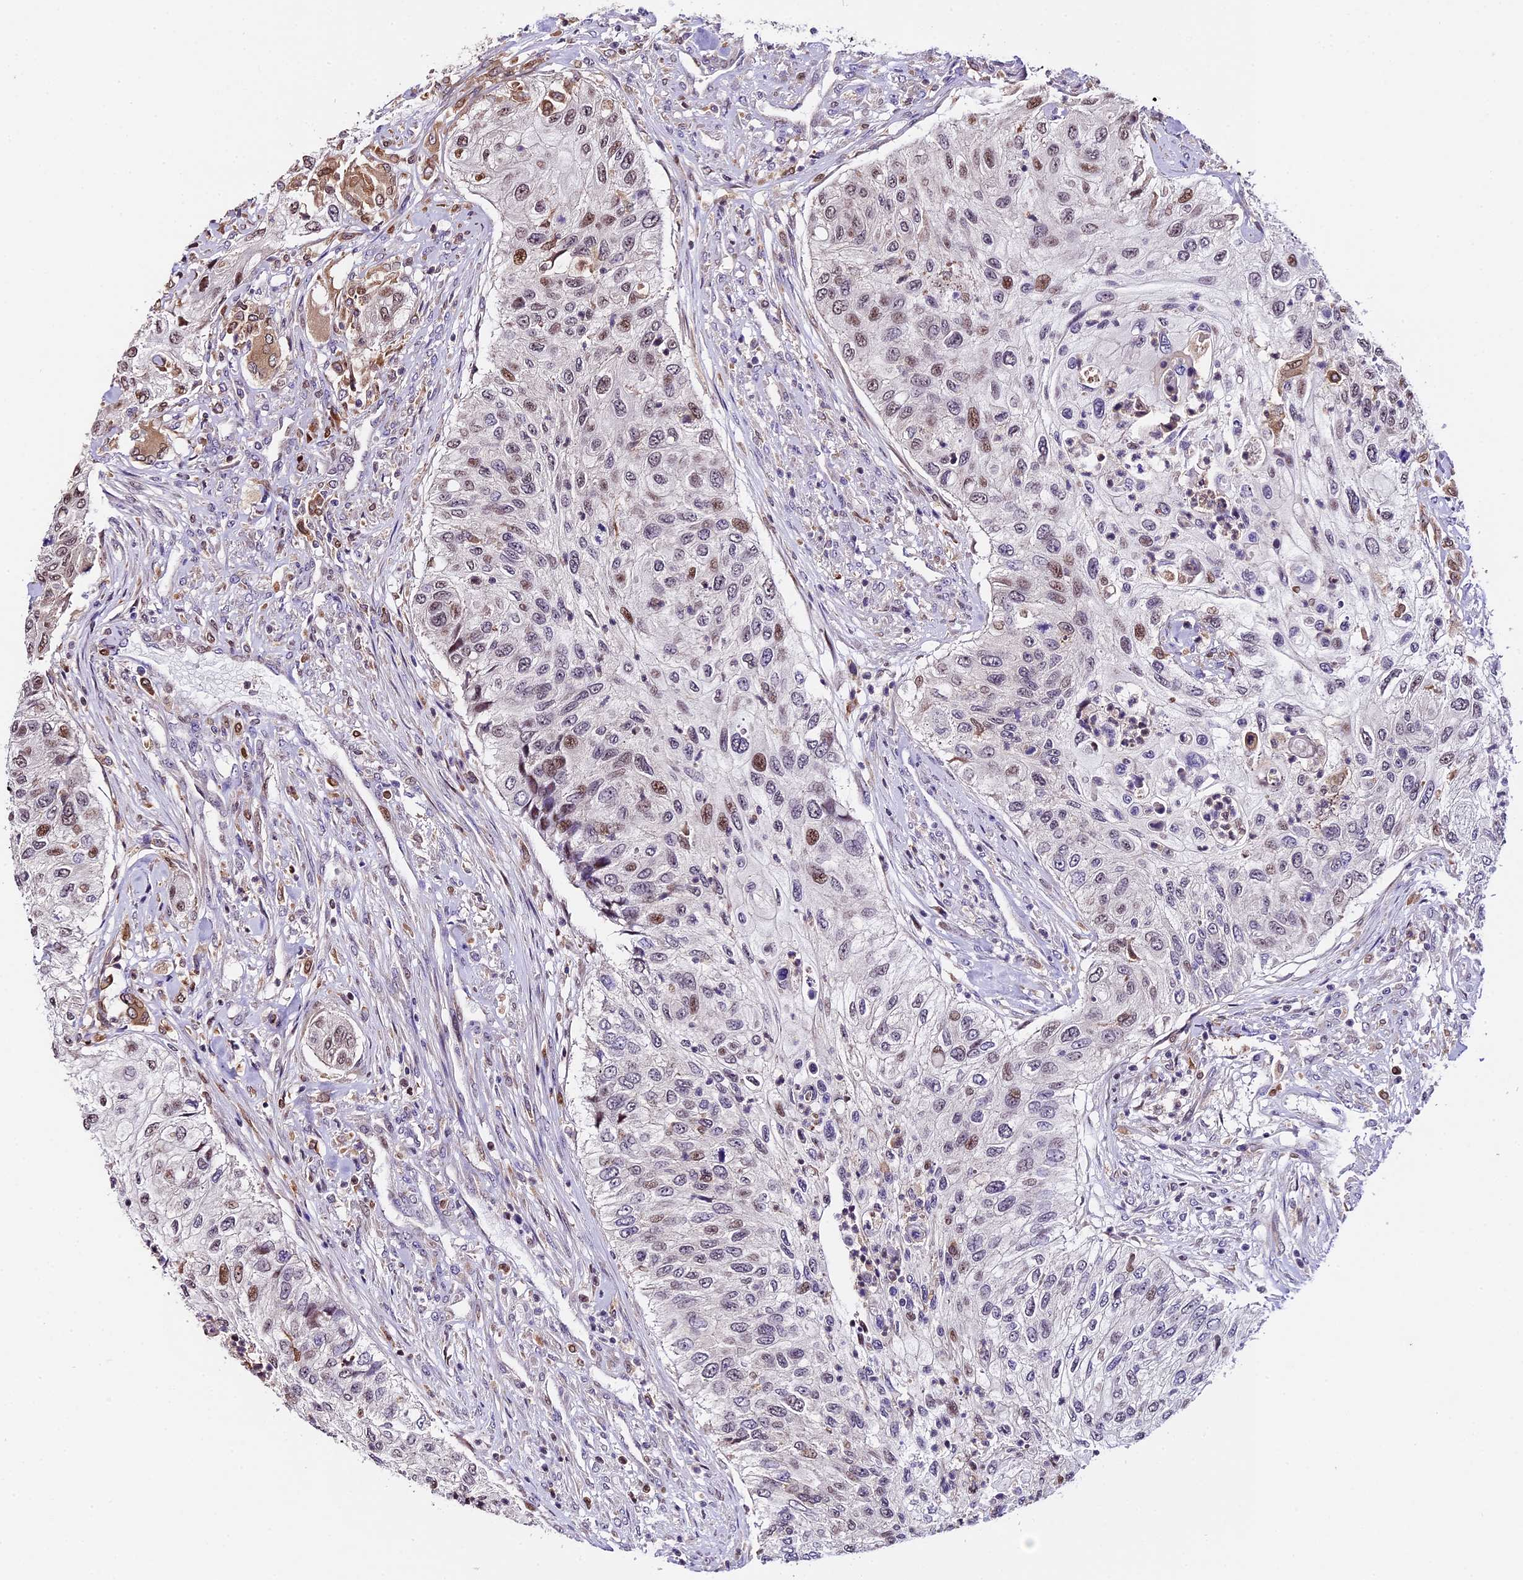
{"staining": {"intensity": "moderate", "quantity": "<25%", "location": "nuclear"}, "tissue": "urothelial cancer", "cell_type": "Tumor cells", "image_type": "cancer", "snomed": [{"axis": "morphology", "description": "Urothelial carcinoma, High grade"}, {"axis": "topography", "description": "Urinary bladder"}], "caption": "A high-resolution histopathology image shows immunohistochemistry (IHC) staining of high-grade urothelial carcinoma, which reveals moderate nuclear staining in about <25% of tumor cells. (brown staining indicates protein expression, while blue staining denotes nuclei).", "gene": "HERPUD1", "patient": {"sex": "female", "age": 60}}